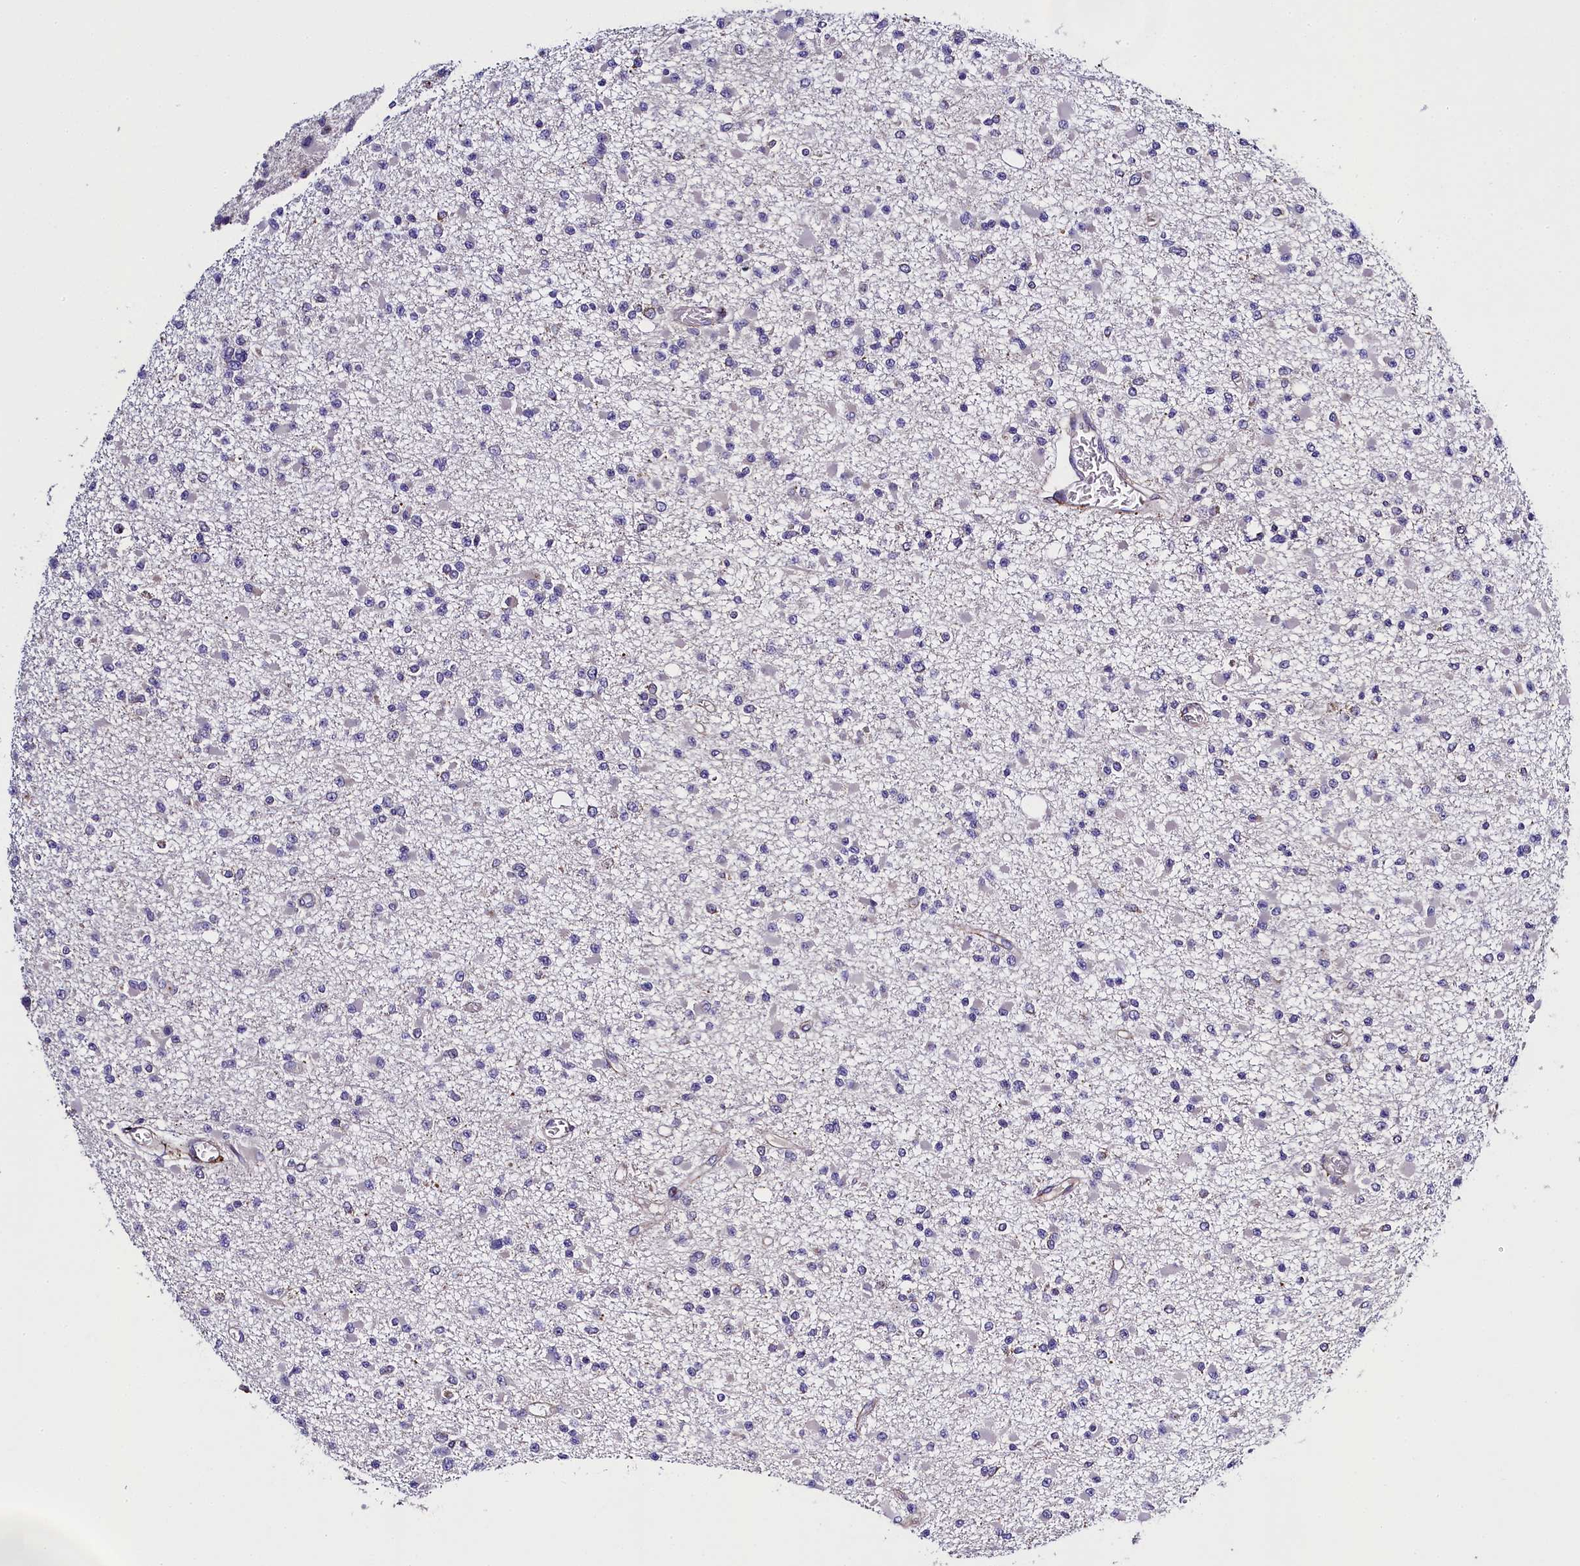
{"staining": {"intensity": "negative", "quantity": "none", "location": "none"}, "tissue": "glioma", "cell_type": "Tumor cells", "image_type": "cancer", "snomed": [{"axis": "morphology", "description": "Glioma, malignant, Low grade"}, {"axis": "topography", "description": "Brain"}], "caption": "An IHC histopathology image of malignant glioma (low-grade) is shown. There is no staining in tumor cells of malignant glioma (low-grade). (Brightfield microscopy of DAB (3,3'-diaminobenzidine) immunohistochemistry (IHC) at high magnification).", "gene": "MRC2", "patient": {"sex": "female", "age": 22}}